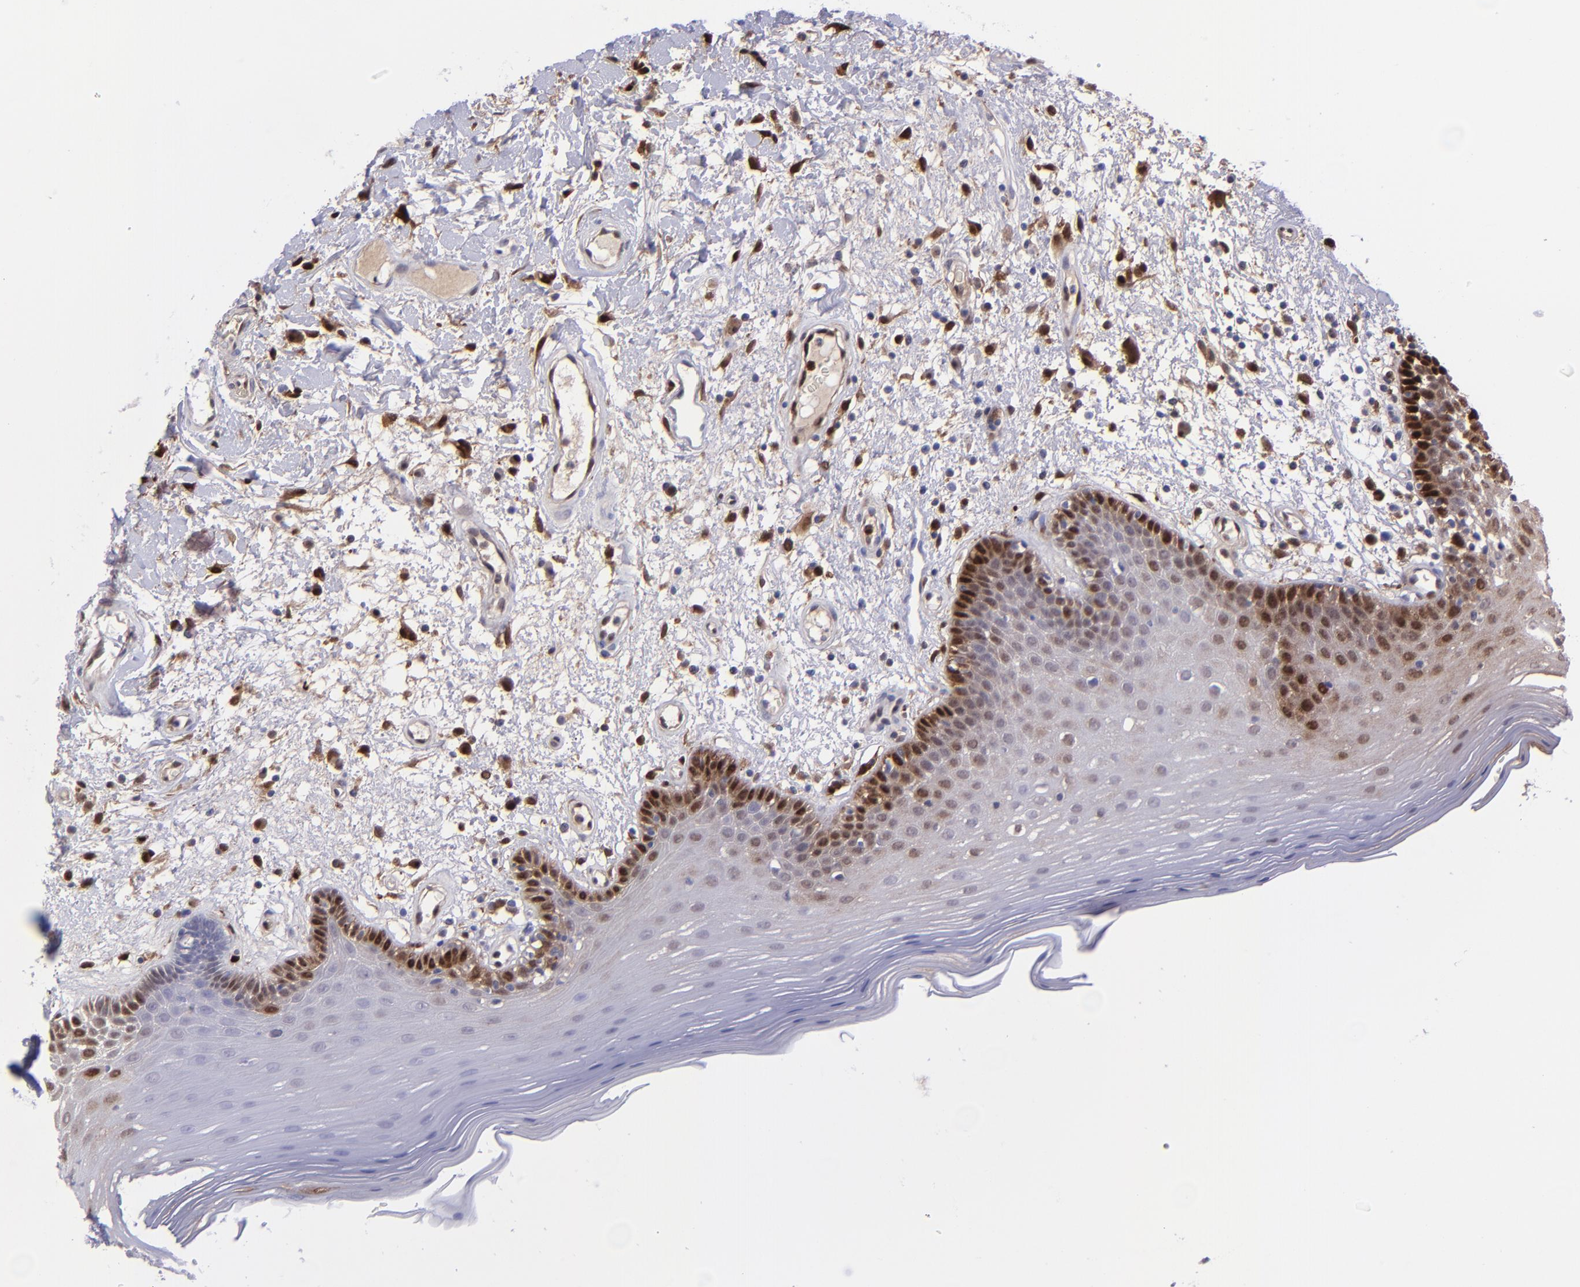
{"staining": {"intensity": "strong", "quantity": "25%-75%", "location": "cytoplasmic/membranous,nuclear"}, "tissue": "oral mucosa", "cell_type": "Squamous epithelial cells", "image_type": "normal", "snomed": [{"axis": "morphology", "description": "Normal tissue, NOS"}, {"axis": "morphology", "description": "Squamous cell carcinoma, NOS"}, {"axis": "topography", "description": "Skeletal muscle"}, {"axis": "topography", "description": "Oral tissue"}, {"axis": "topography", "description": "Head-Neck"}], "caption": "Immunohistochemical staining of normal oral mucosa reveals high levels of strong cytoplasmic/membranous,nuclear positivity in approximately 25%-75% of squamous epithelial cells. (Brightfield microscopy of DAB IHC at high magnification).", "gene": "TYMP", "patient": {"sex": "male", "age": 71}}